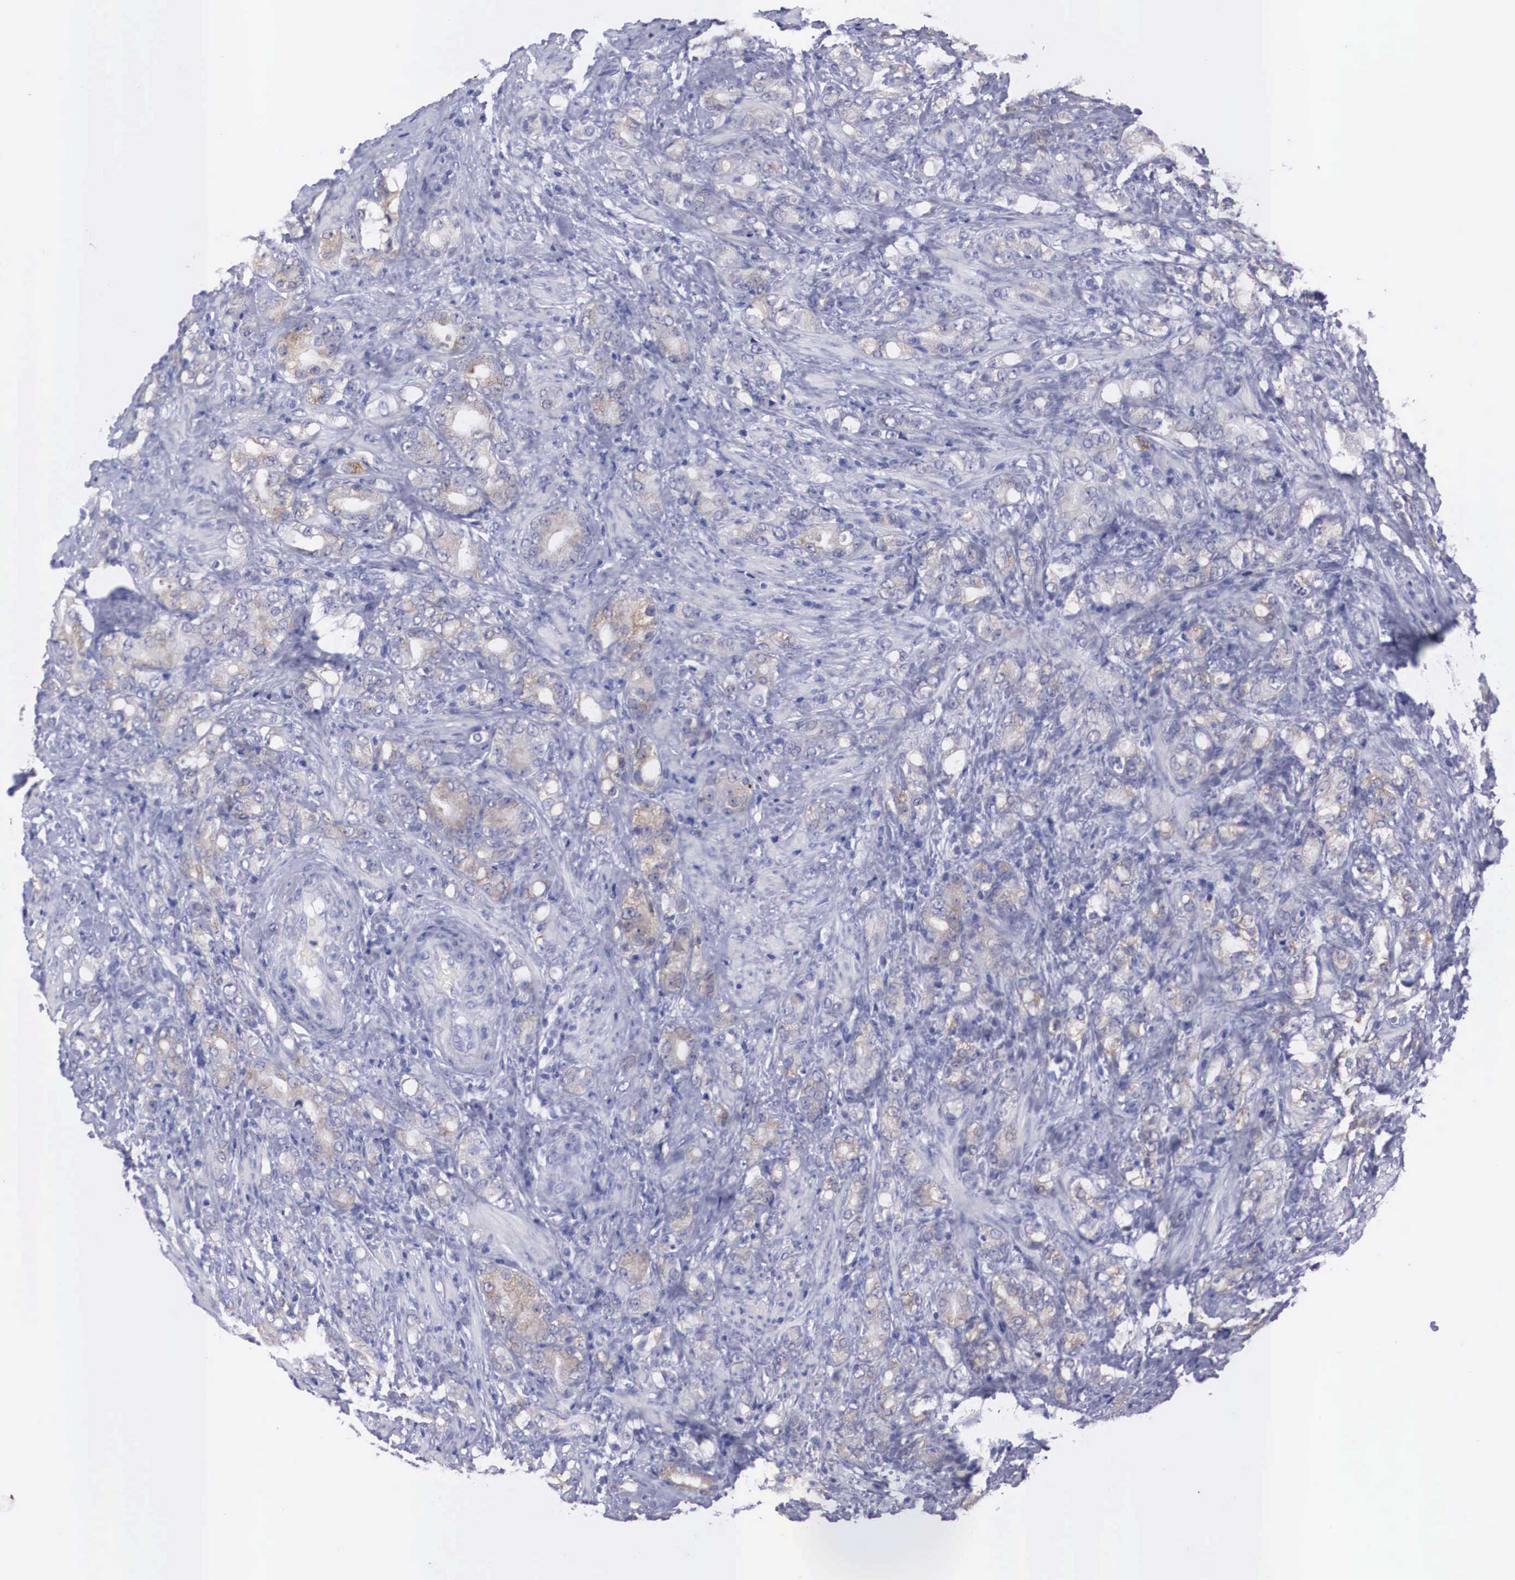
{"staining": {"intensity": "weak", "quantity": "25%-75%", "location": "cytoplasmic/membranous"}, "tissue": "prostate cancer", "cell_type": "Tumor cells", "image_type": "cancer", "snomed": [{"axis": "morphology", "description": "Adenocarcinoma, Medium grade"}, {"axis": "topography", "description": "Prostate"}], "caption": "Immunohistochemical staining of prostate cancer reveals low levels of weak cytoplasmic/membranous expression in about 25%-75% of tumor cells. The protein is stained brown, and the nuclei are stained in blue (DAB IHC with brightfield microscopy, high magnification).", "gene": "REPS2", "patient": {"sex": "male", "age": 59}}